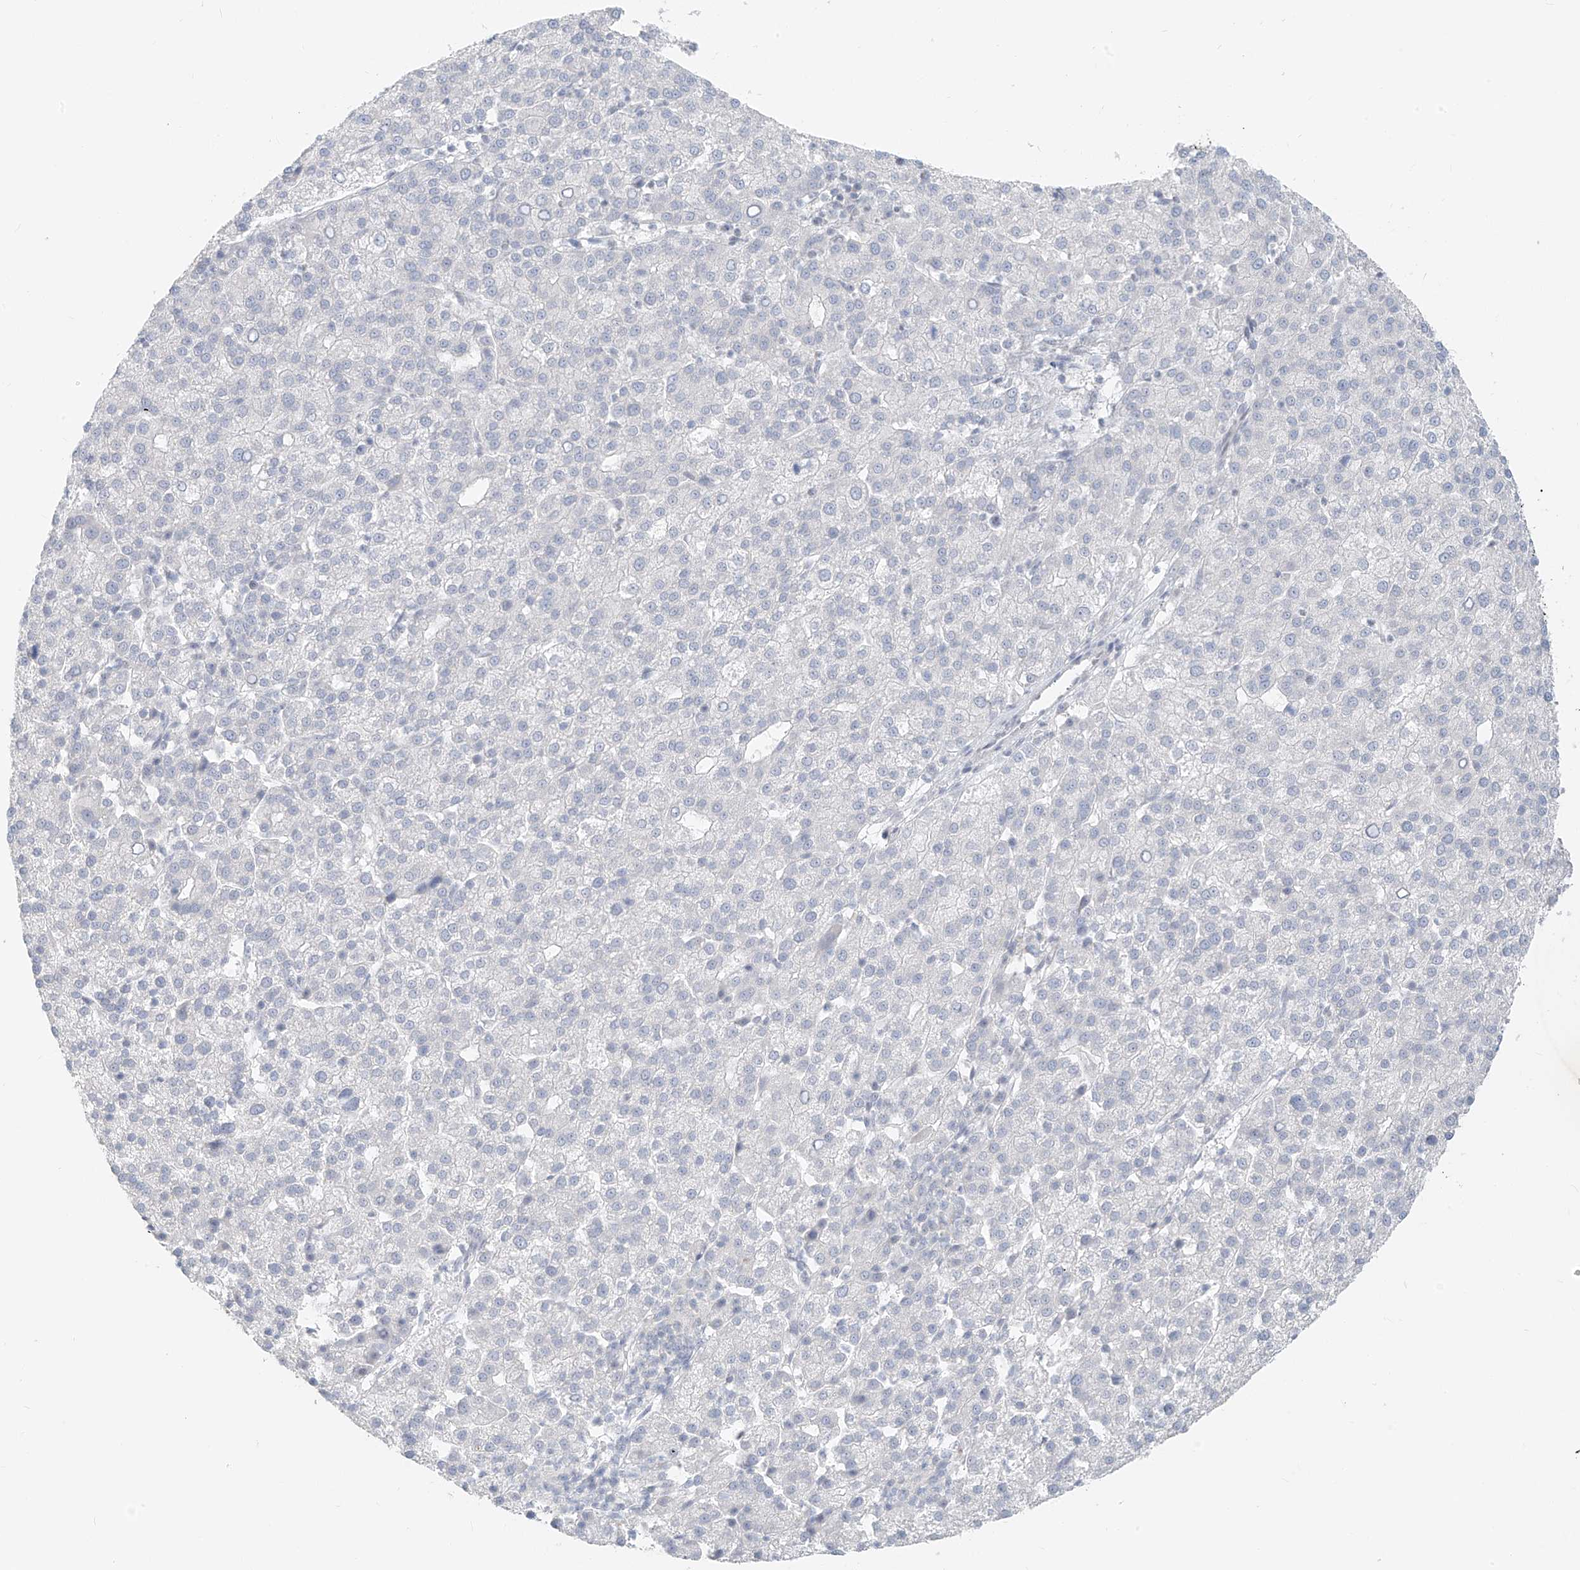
{"staining": {"intensity": "negative", "quantity": "none", "location": "none"}, "tissue": "liver cancer", "cell_type": "Tumor cells", "image_type": "cancer", "snomed": [{"axis": "morphology", "description": "Carcinoma, Hepatocellular, NOS"}, {"axis": "topography", "description": "Liver"}], "caption": "Immunohistochemistry (IHC) image of liver hepatocellular carcinoma stained for a protein (brown), which demonstrates no positivity in tumor cells.", "gene": "OSBPL7", "patient": {"sex": "female", "age": 58}}